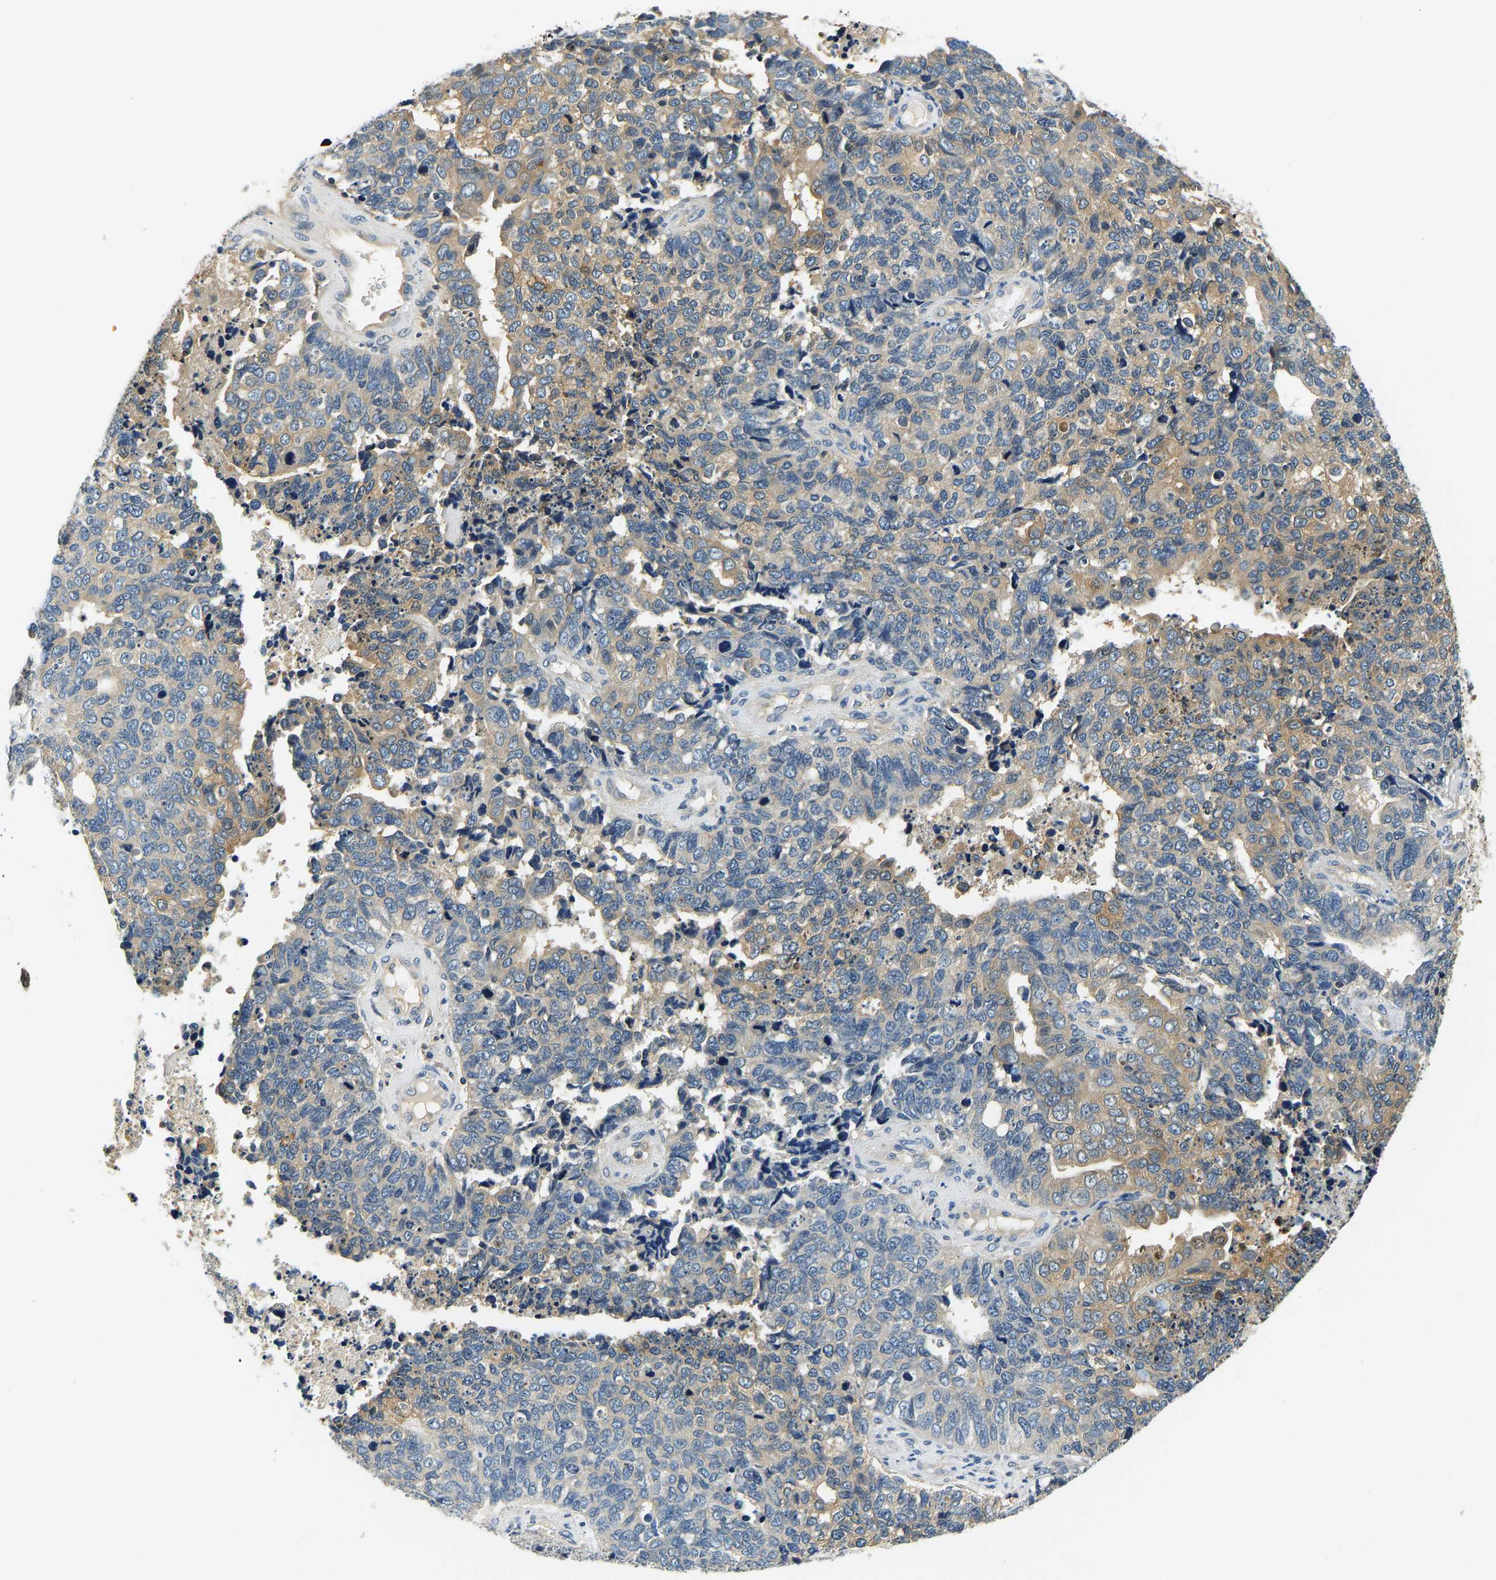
{"staining": {"intensity": "weak", "quantity": "25%-75%", "location": "cytoplasmic/membranous"}, "tissue": "cervical cancer", "cell_type": "Tumor cells", "image_type": "cancer", "snomed": [{"axis": "morphology", "description": "Squamous cell carcinoma, NOS"}, {"axis": "topography", "description": "Cervix"}], "caption": "Cervical cancer (squamous cell carcinoma) stained with IHC demonstrates weak cytoplasmic/membranous staining in about 25%-75% of tumor cells.", "gene": "RESF1", "patient": {"sex": "female", "age": 63}}